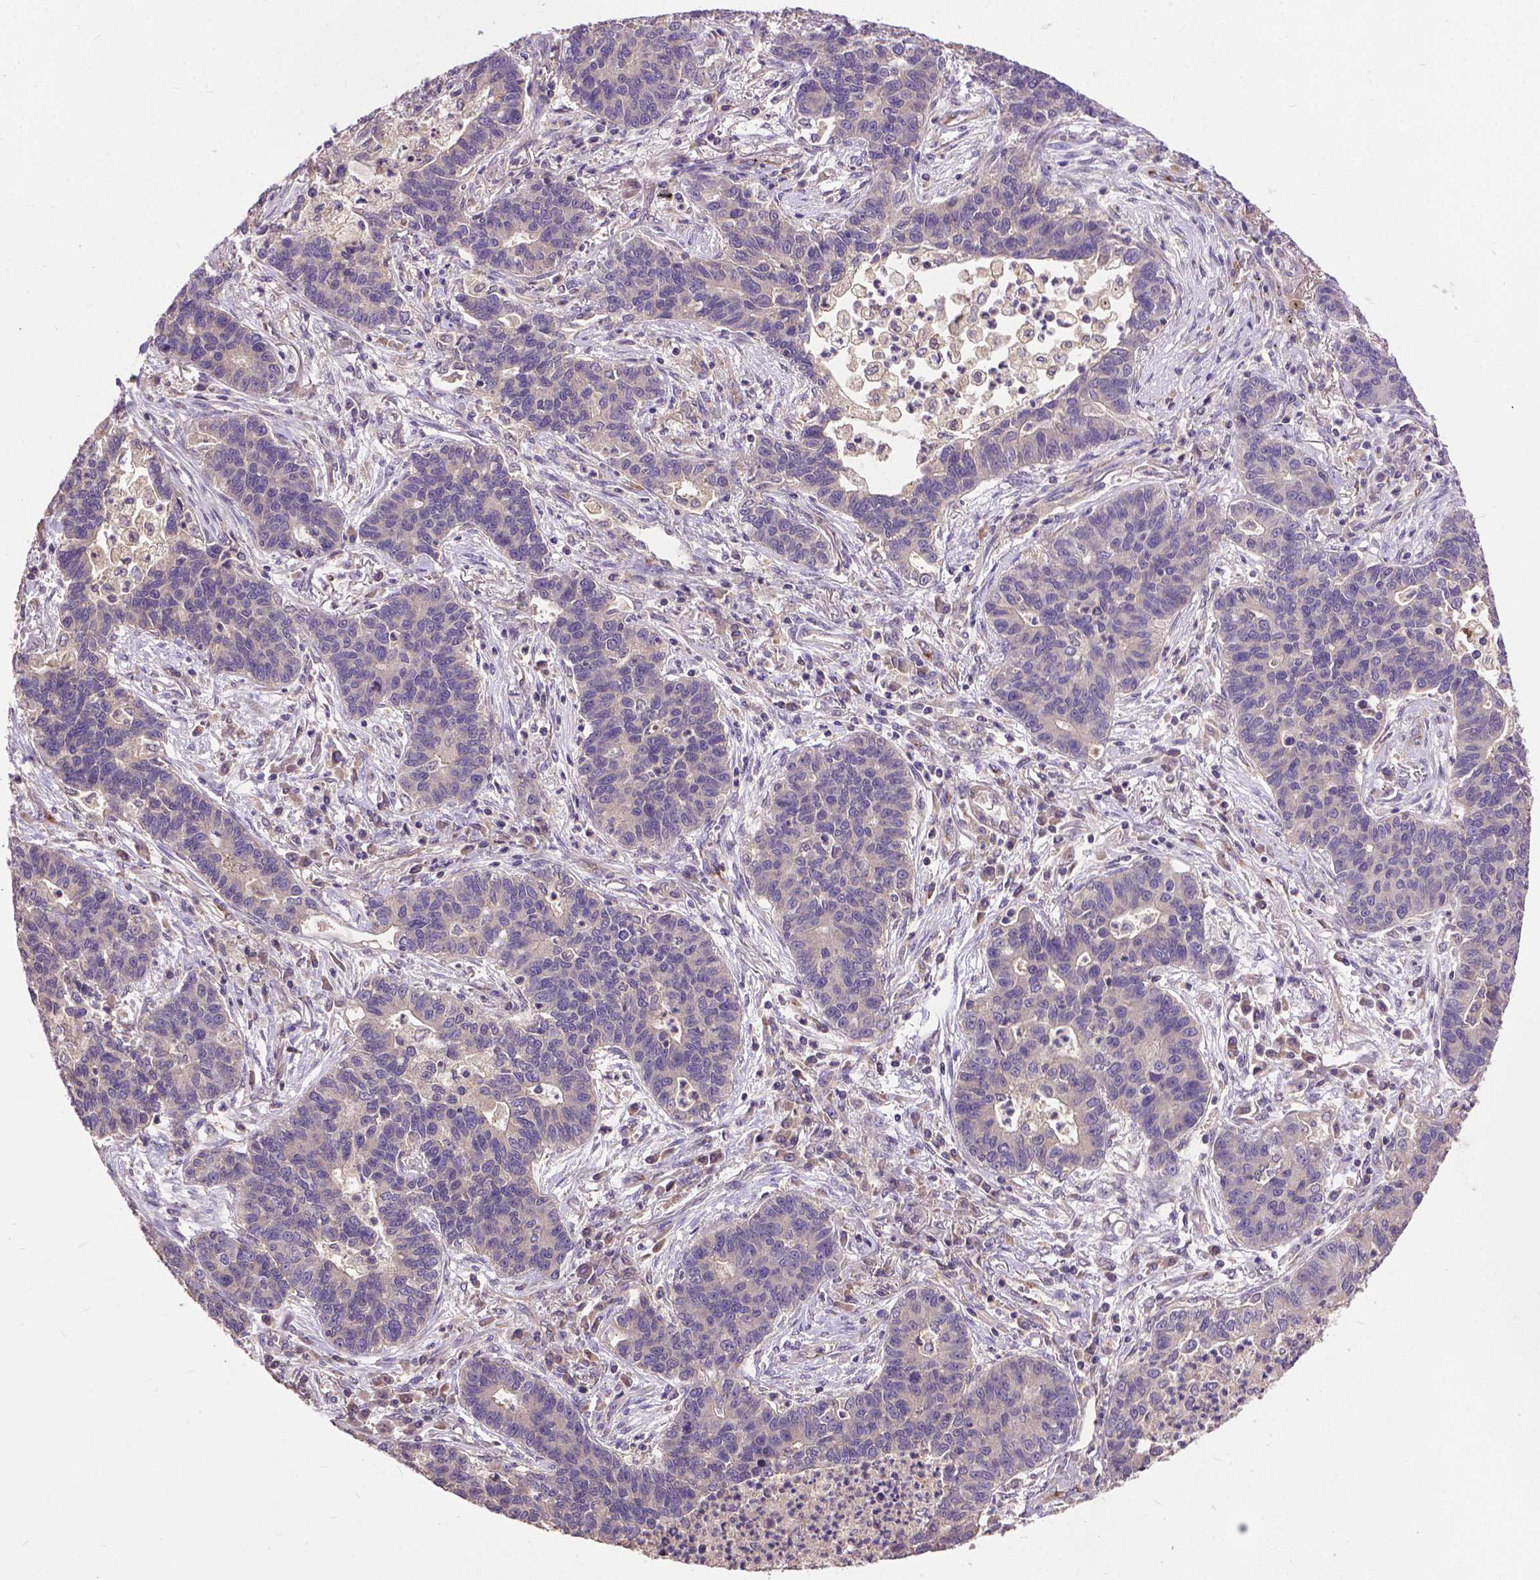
{"staining": {"intensity": "negative", "quantity": "none", "location": "none"}, "tissue": "lung cancer", "cell_type": "Tumor cells", "image_type": "cancer", "snomed": [{"axis": "morphology", "description": "Adenocarcinoma, NOS"}, {"axis": "topography", "description": "Lung"}], "caption": "Photomicrograph shows no significant protein staining in tumor cells of lung adenocarcinoma.", "gene": "ZNF337", "patient": {"sex": "female", "age": 57}}